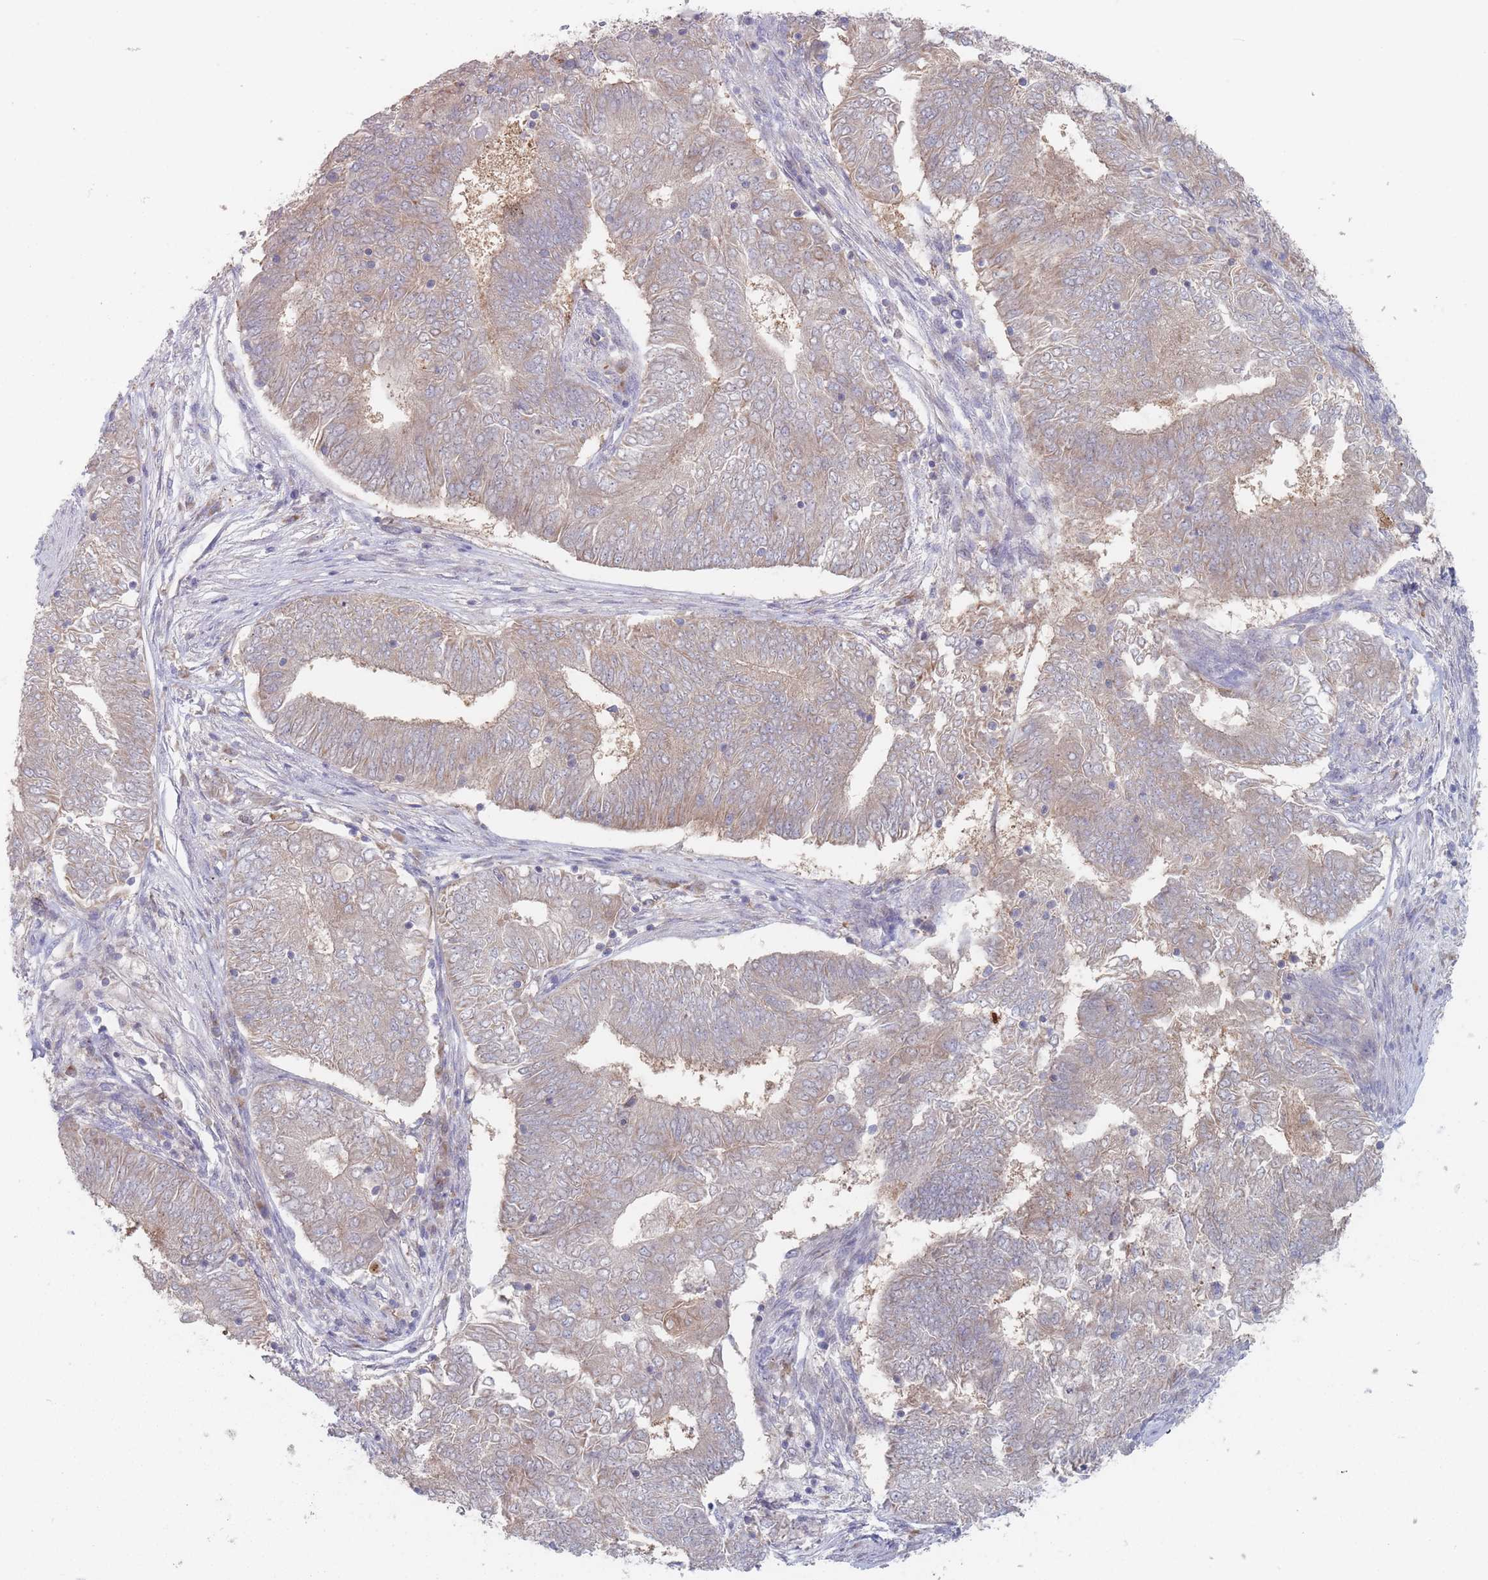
{"staining": {"intensity": "weak", "quantity": "25%-75%", "location": "cytoplasmic/membranous"}, "tissue": "endometrial cancer", "cell_type": "Tumor cells", "image_type": "cancer", "snomed": [{"axis": "morphology", "description": "Adenocarcinoma, NOS"}, {"axis": "topography", "description": "Endometrium"}], "caption": "Immunohistochemistry (IHC) staining of endometrial cancer (adenocarcinoma), which demonstrates low levels of weak cytoplasmic/membranous positivity in about 25%-75% of tumor cells indicating weak cytoplasmic/membranous protein expression. The staining was performed using DAB (3,3'-diaminobenzidine) (brown) for protein detection and nuclei were counterstained in hematoxylin (blue).", "gene": "EFCC1", "patient": {"sex": "female", "age": 62}}